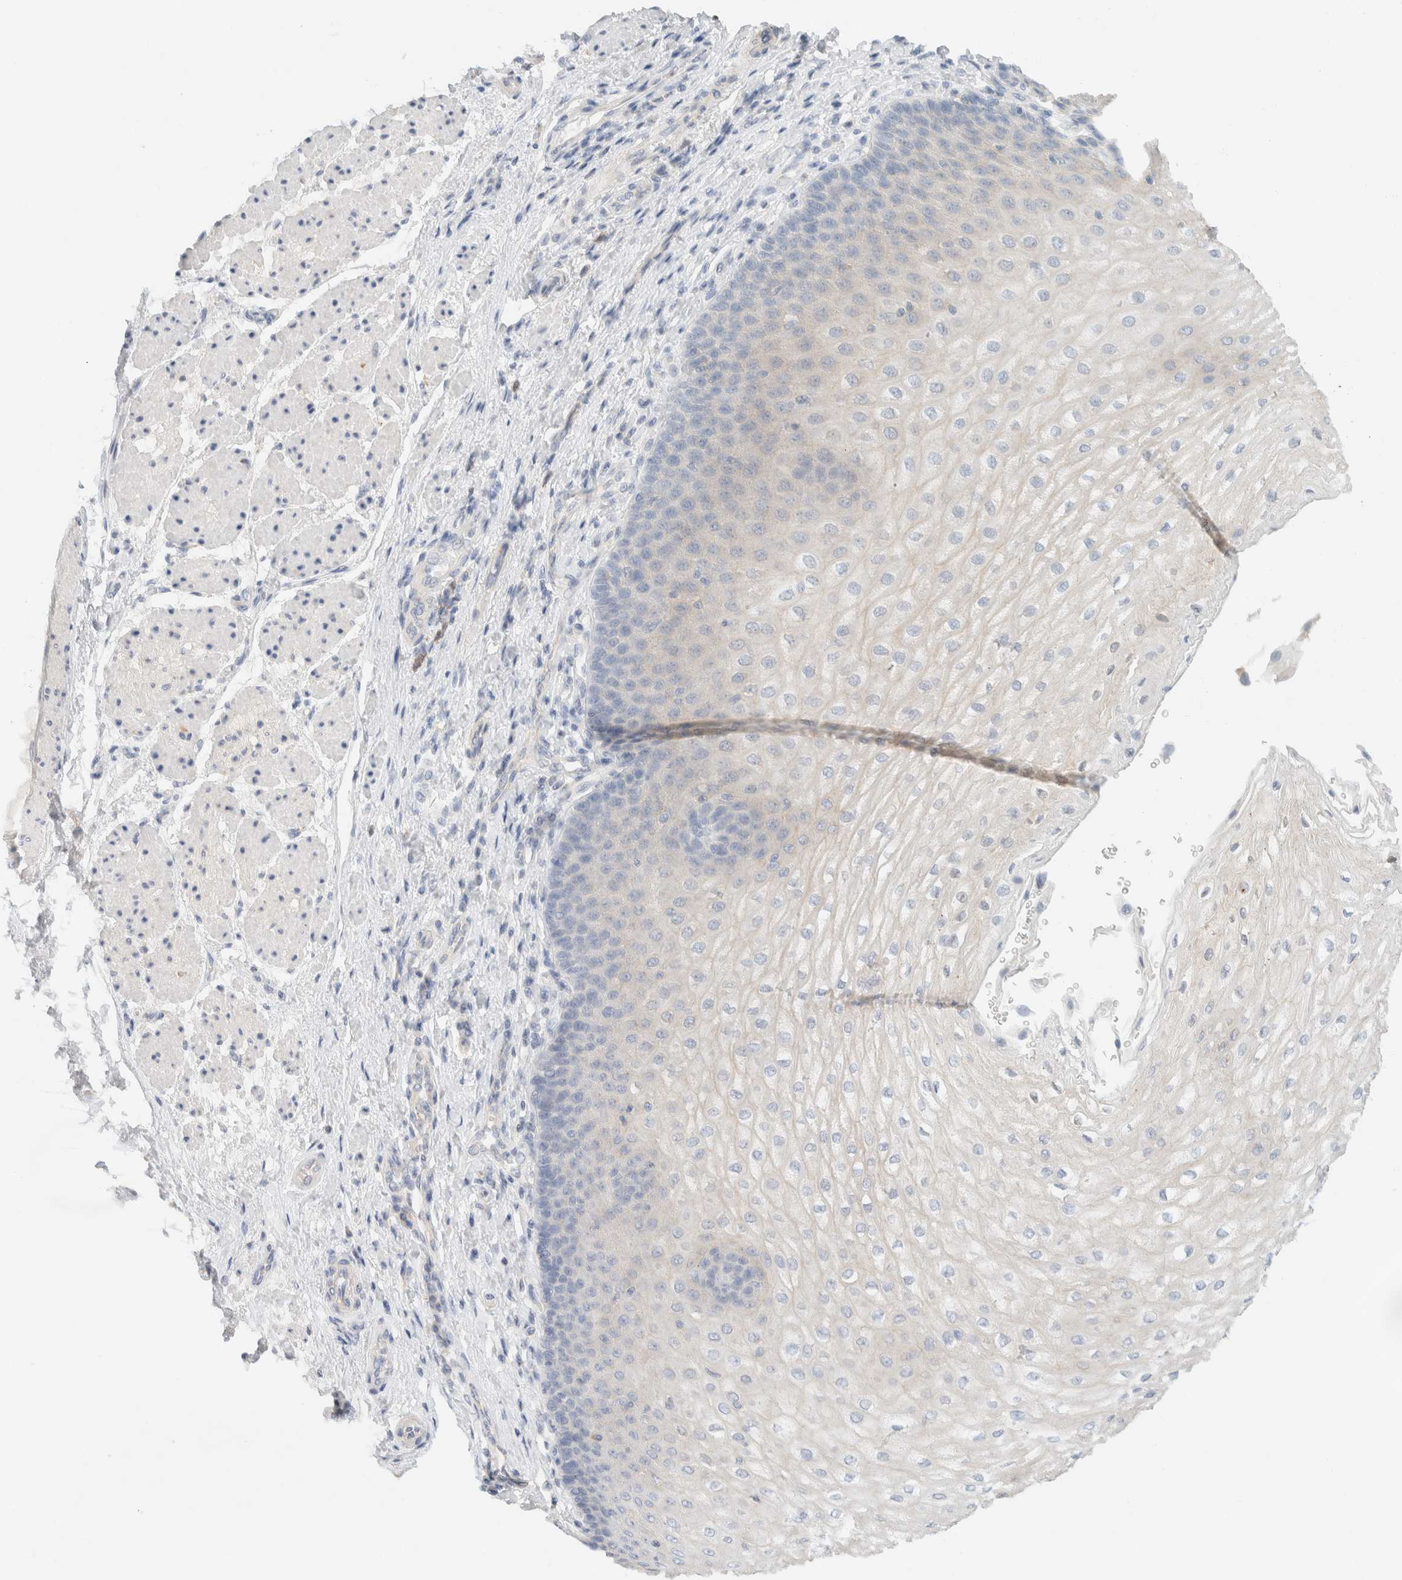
{"staining": {"intensity": "negative", "quantity": "none", "location": "none"}, "tissue": "esophagus", "cell_type": "Squamous epithelial cells", "image_type": "normal", "snomed": [{"axis": "morphology", "description": "Normal tissue, NOS"}, {"axis": "topography", "description": "Esophagus"}], "caption": "Immunohistochemistry photomicrograph of normal esophagus stained for a protein (brown), which displays no positivity in squamous epithelial cells. (DAB IHC with hematoxylin counter stain).", "gene": "SH3GLB2", "patient": {"sex": "male", "age": 54}}